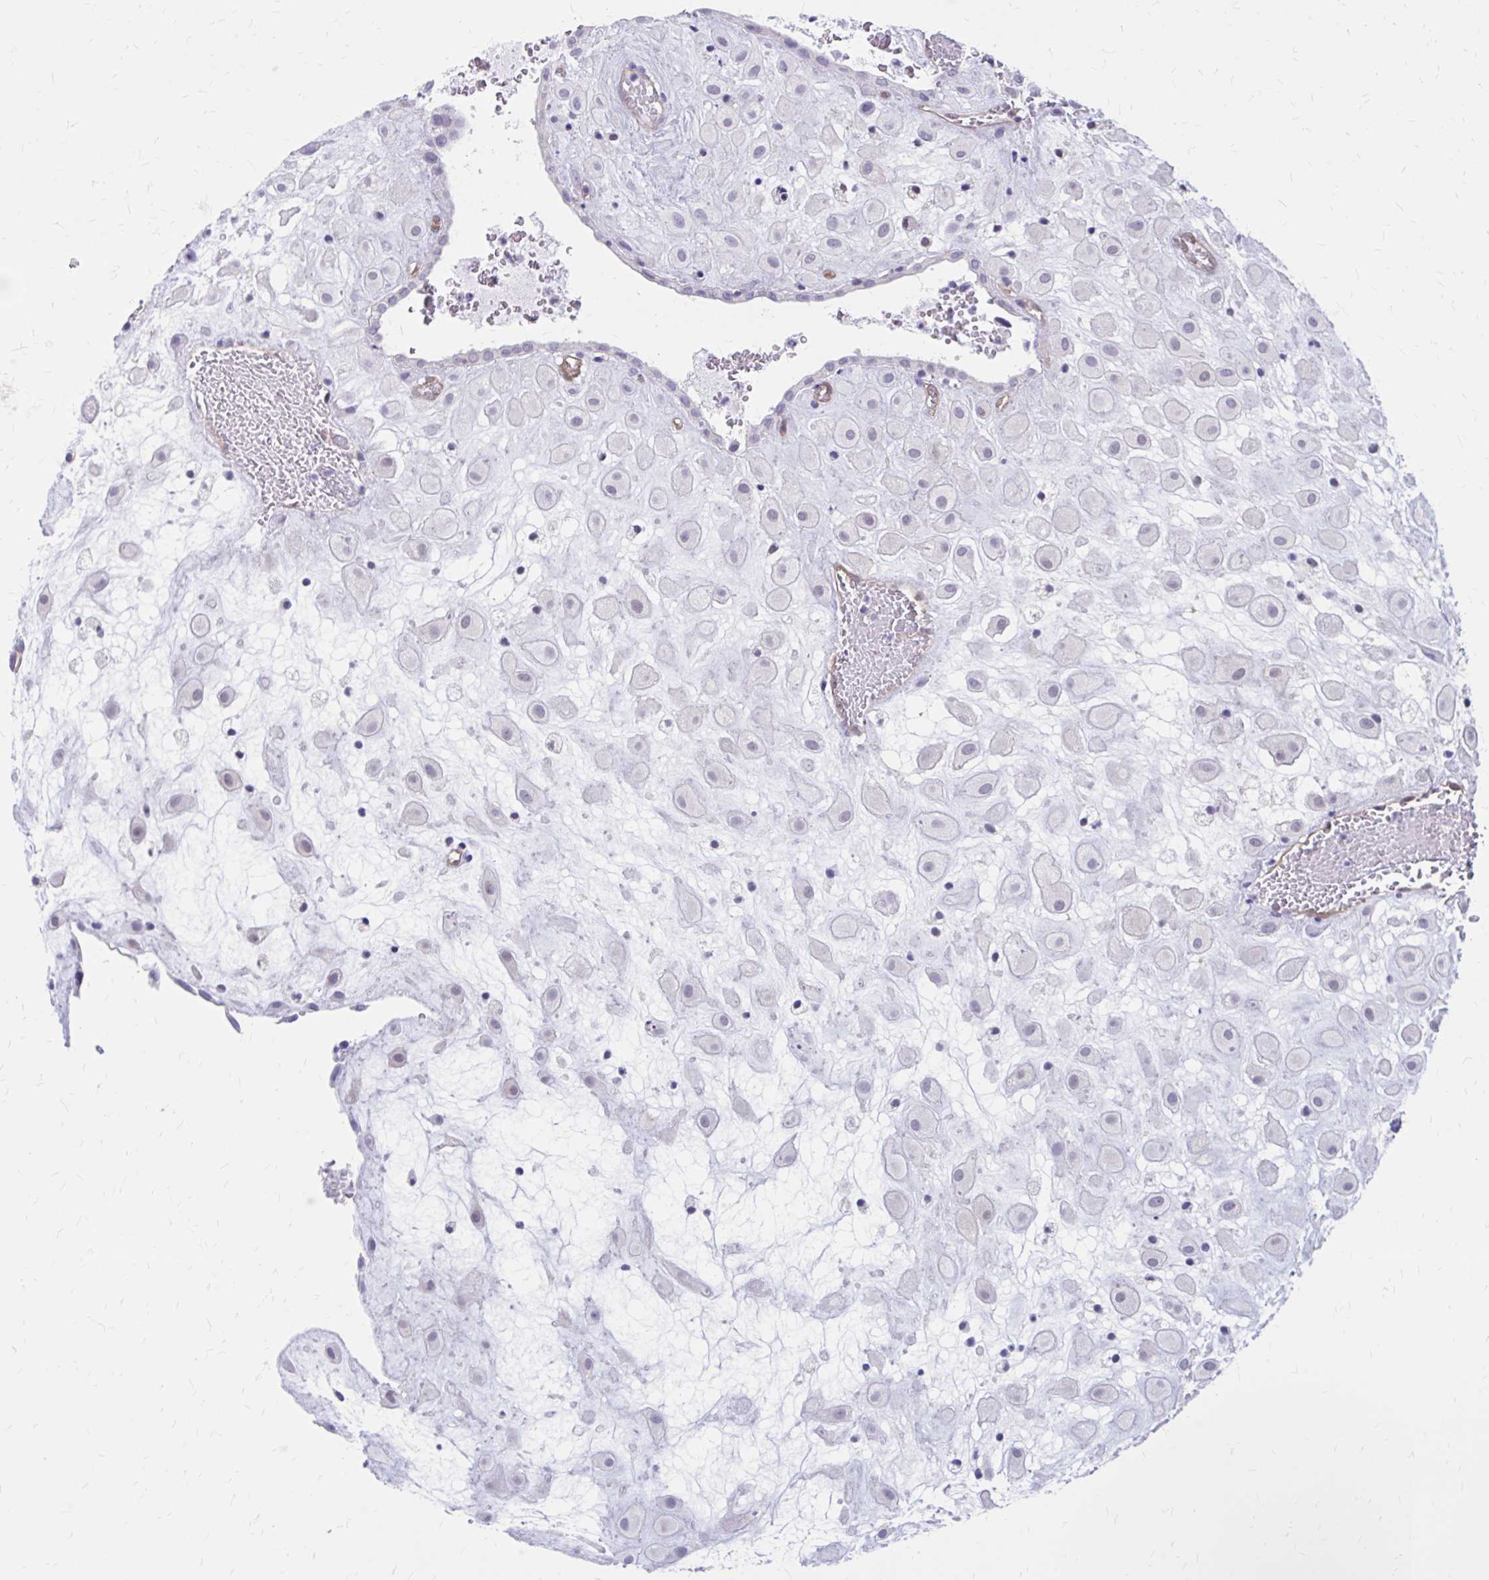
{"staining": {"intensity": "negative", "quantity": "none", "location": "none"}, "tissue": "placenta", "cell_type": "Decidual cells", "image_type": "normal", "snomed": [{"axis": "morphology", "description": "Normal tissue, NOS"}, {"axis": "topography", "description": "Placenta"}], "caption": "Benign placenta was stained to show a protein in brown. There is no significant expression in decidual cells. (IHC, brightfield microscopy, high magnification).", "gene": "CLIC2", "patient": {"sex": "female", "age": 24}}